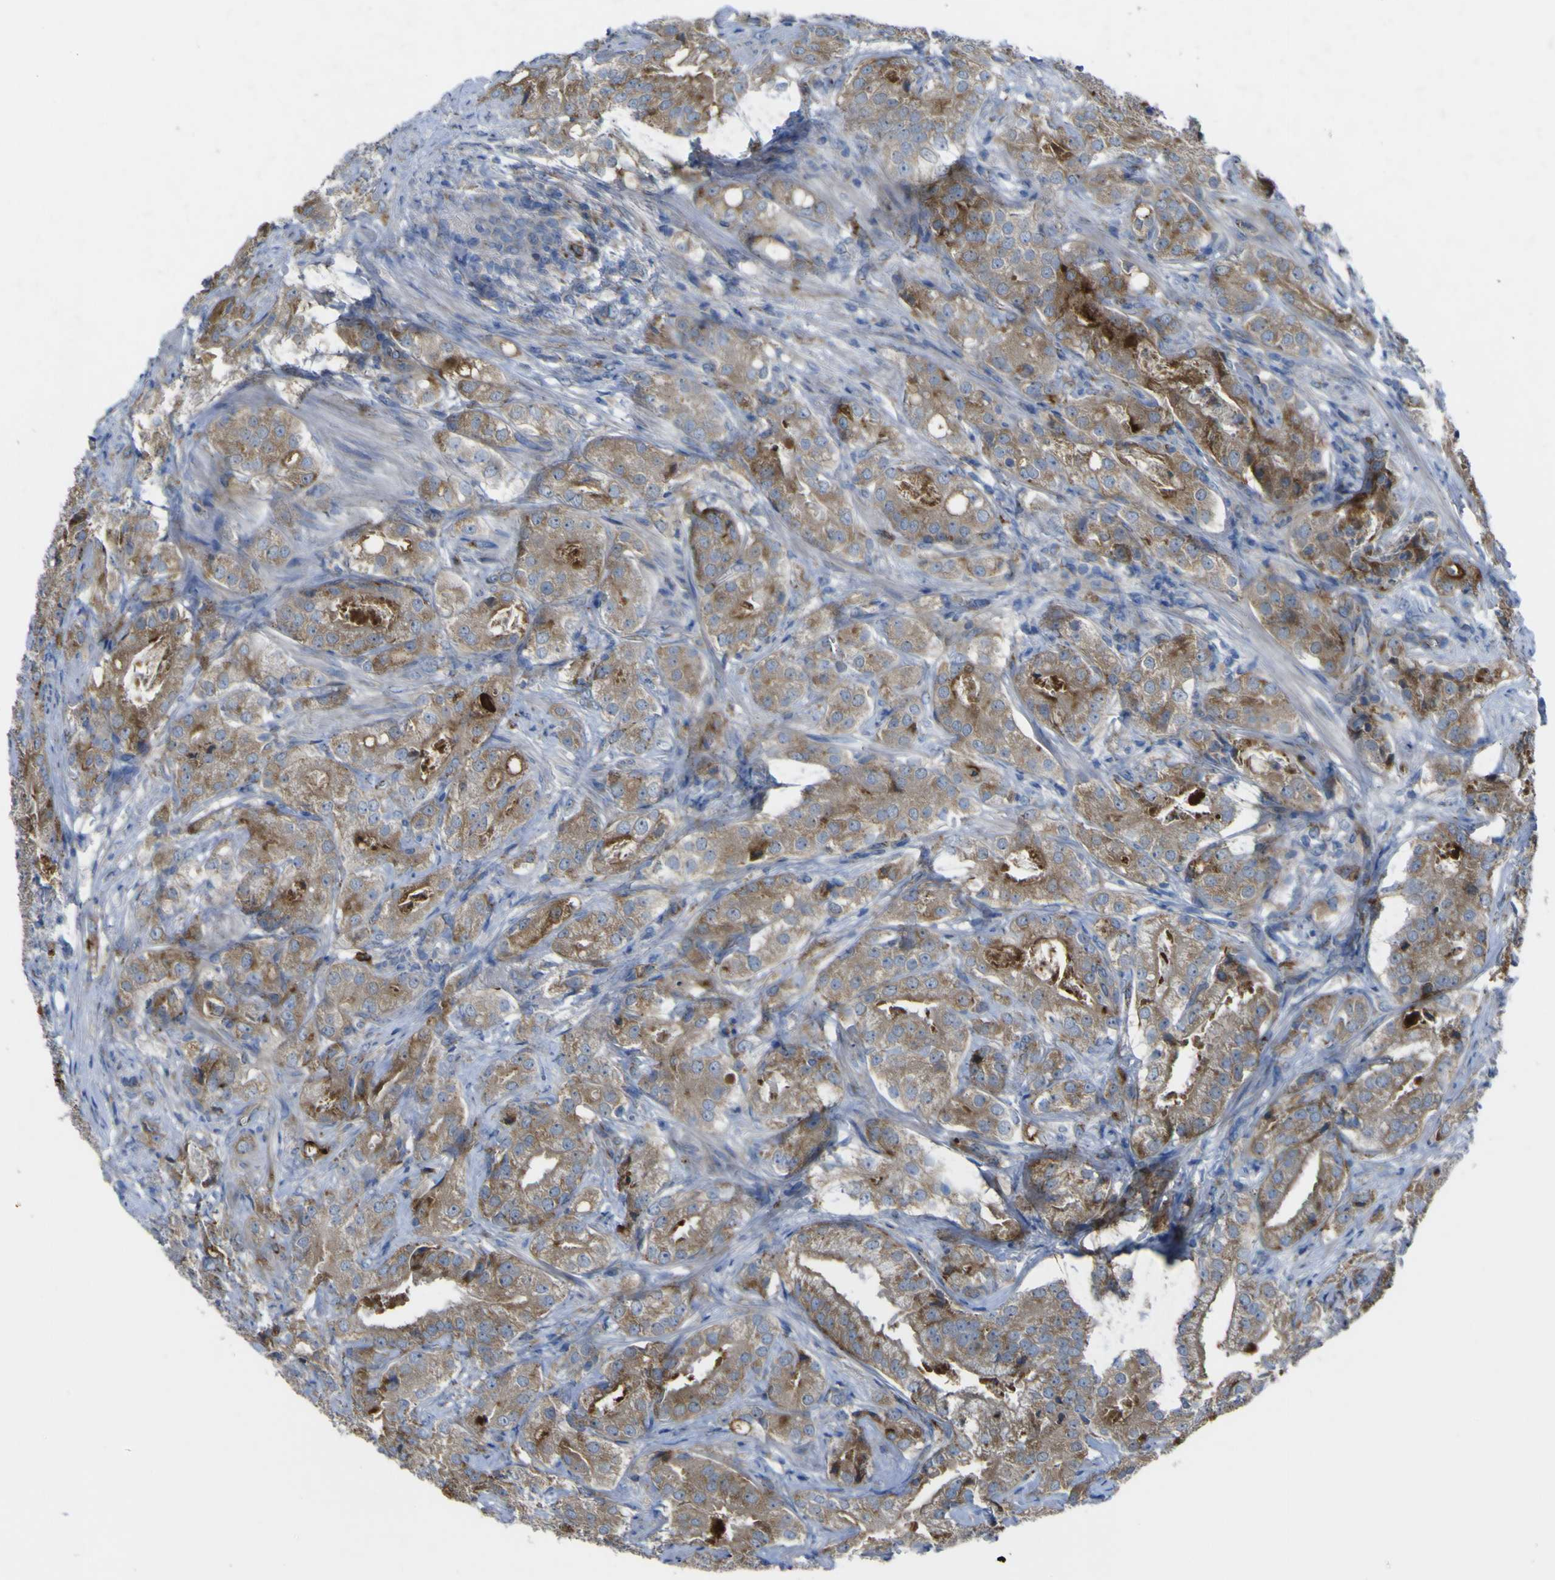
{"staining": {"intensity": "moderate", "quantity": ">75%", "location": "cytoplasmic/membranous"}, "tissue": "prostate cancer", "cell_type": "Tumor cells", "image_type": "cancer", "snomed": [{"axis": "morphology", "description": "Adenocarcinoma, High grade"}, {"axis": "topography", "description": "Prostate"}], "caption": "The micrograph demonstrates staining of prostate adenocarcinoma (high-grade), revealing moderate cytoplasmic/membranous protein positivity (brown color) within tumor cells.", "gene": "CST3", "patient": {"sex": "male", "age": 64}}